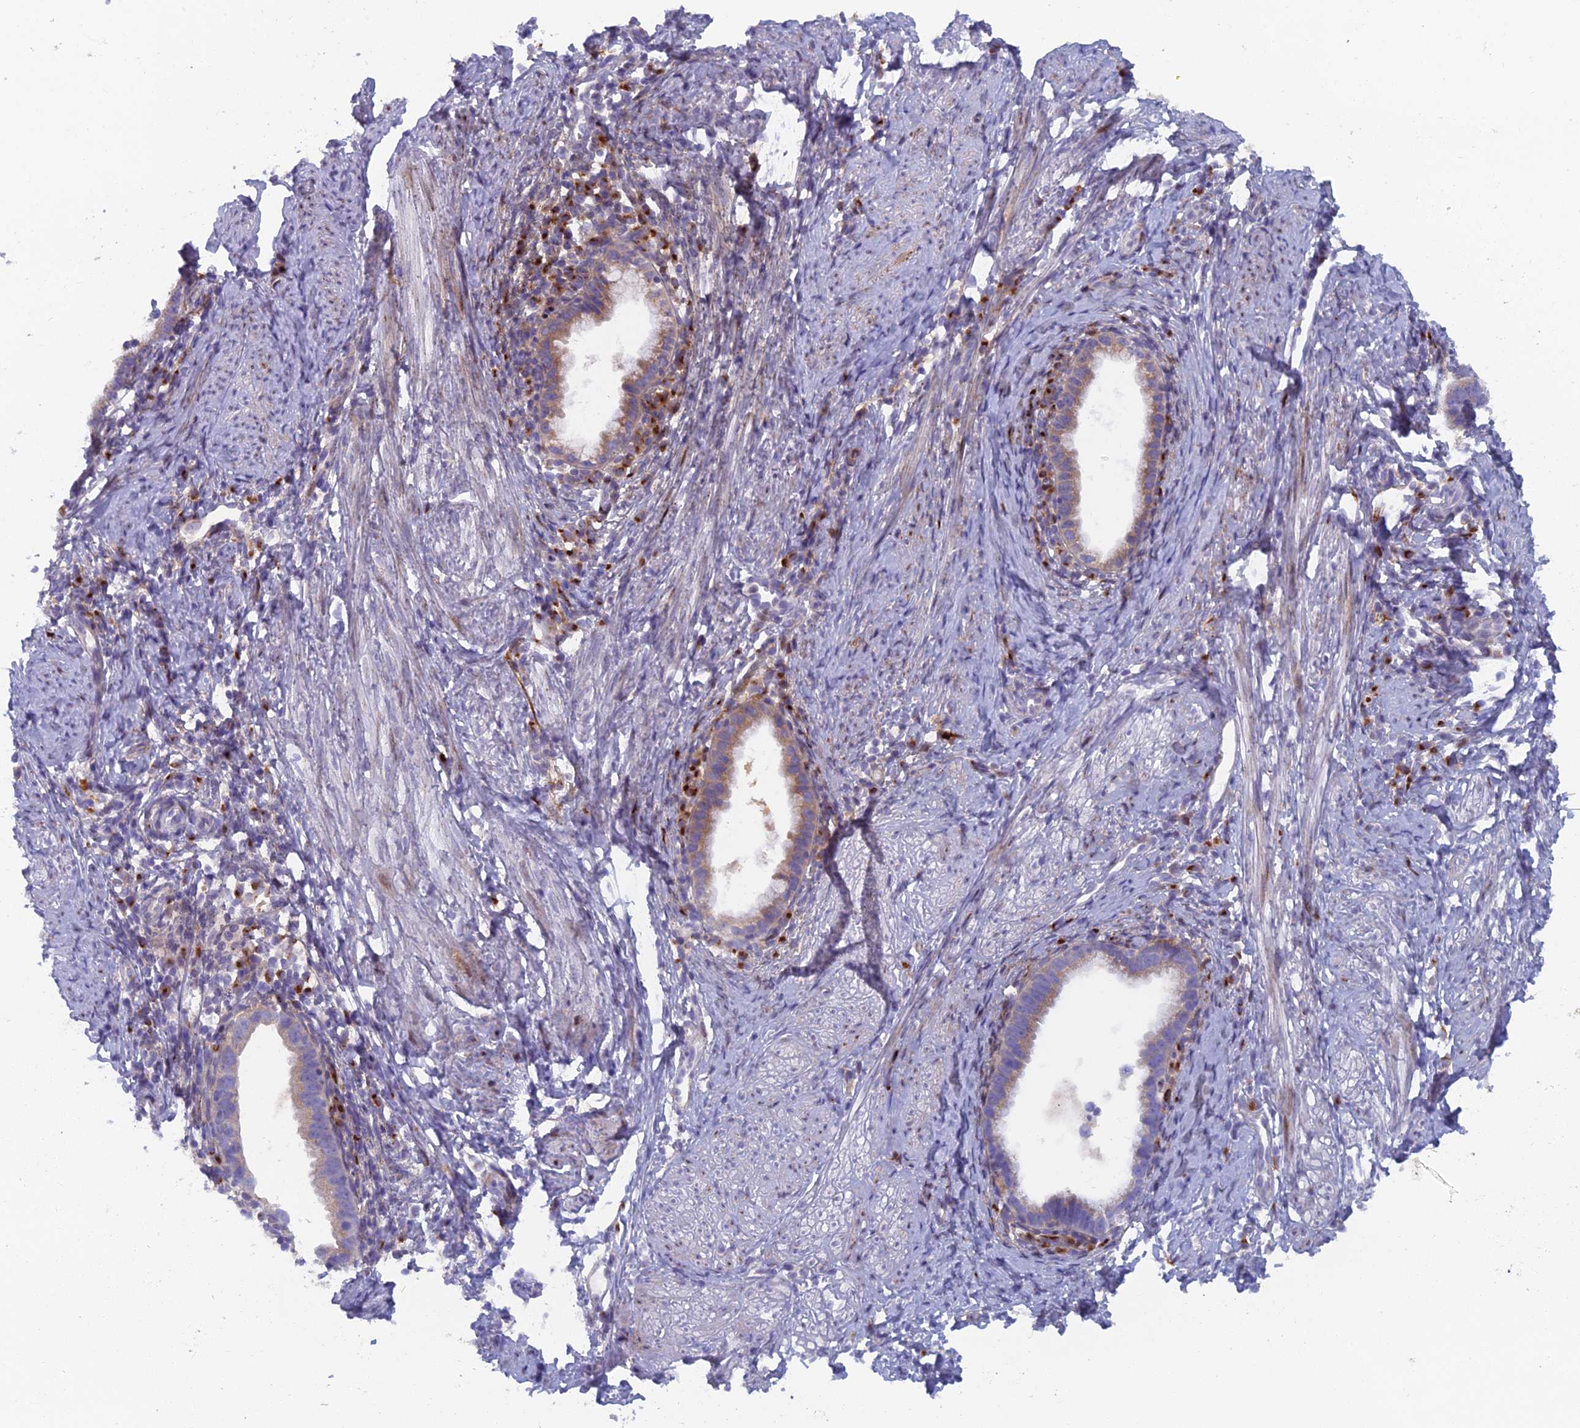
{"staining": {"intensity": "moderate", "quantity": "25%-75%", "location": "cytoplasmic/membranous"}, "tissue": "cervical cancer", "cell_type": "Tumor cells", "image_type": "cancer", "snomed": [{"axis": "morphology", "description": "Adenocarcinoma, NOS"}, {"axis": "topography", "description": "Cervix"}], "caption": "Immunohistochemistry image of neoplastic tissue: human cervical cancer (adenocarcinoma) stained using immunohistochemistry (IHC) demonstrates medium levels of moderate protein expression localized specifically in the cytoplasmic/membranous of tumor cells, appearing as a cytoplasmic/membranous brown color.", "gene": "B9D2", "patient": {"sex": "female", "age": 36}}